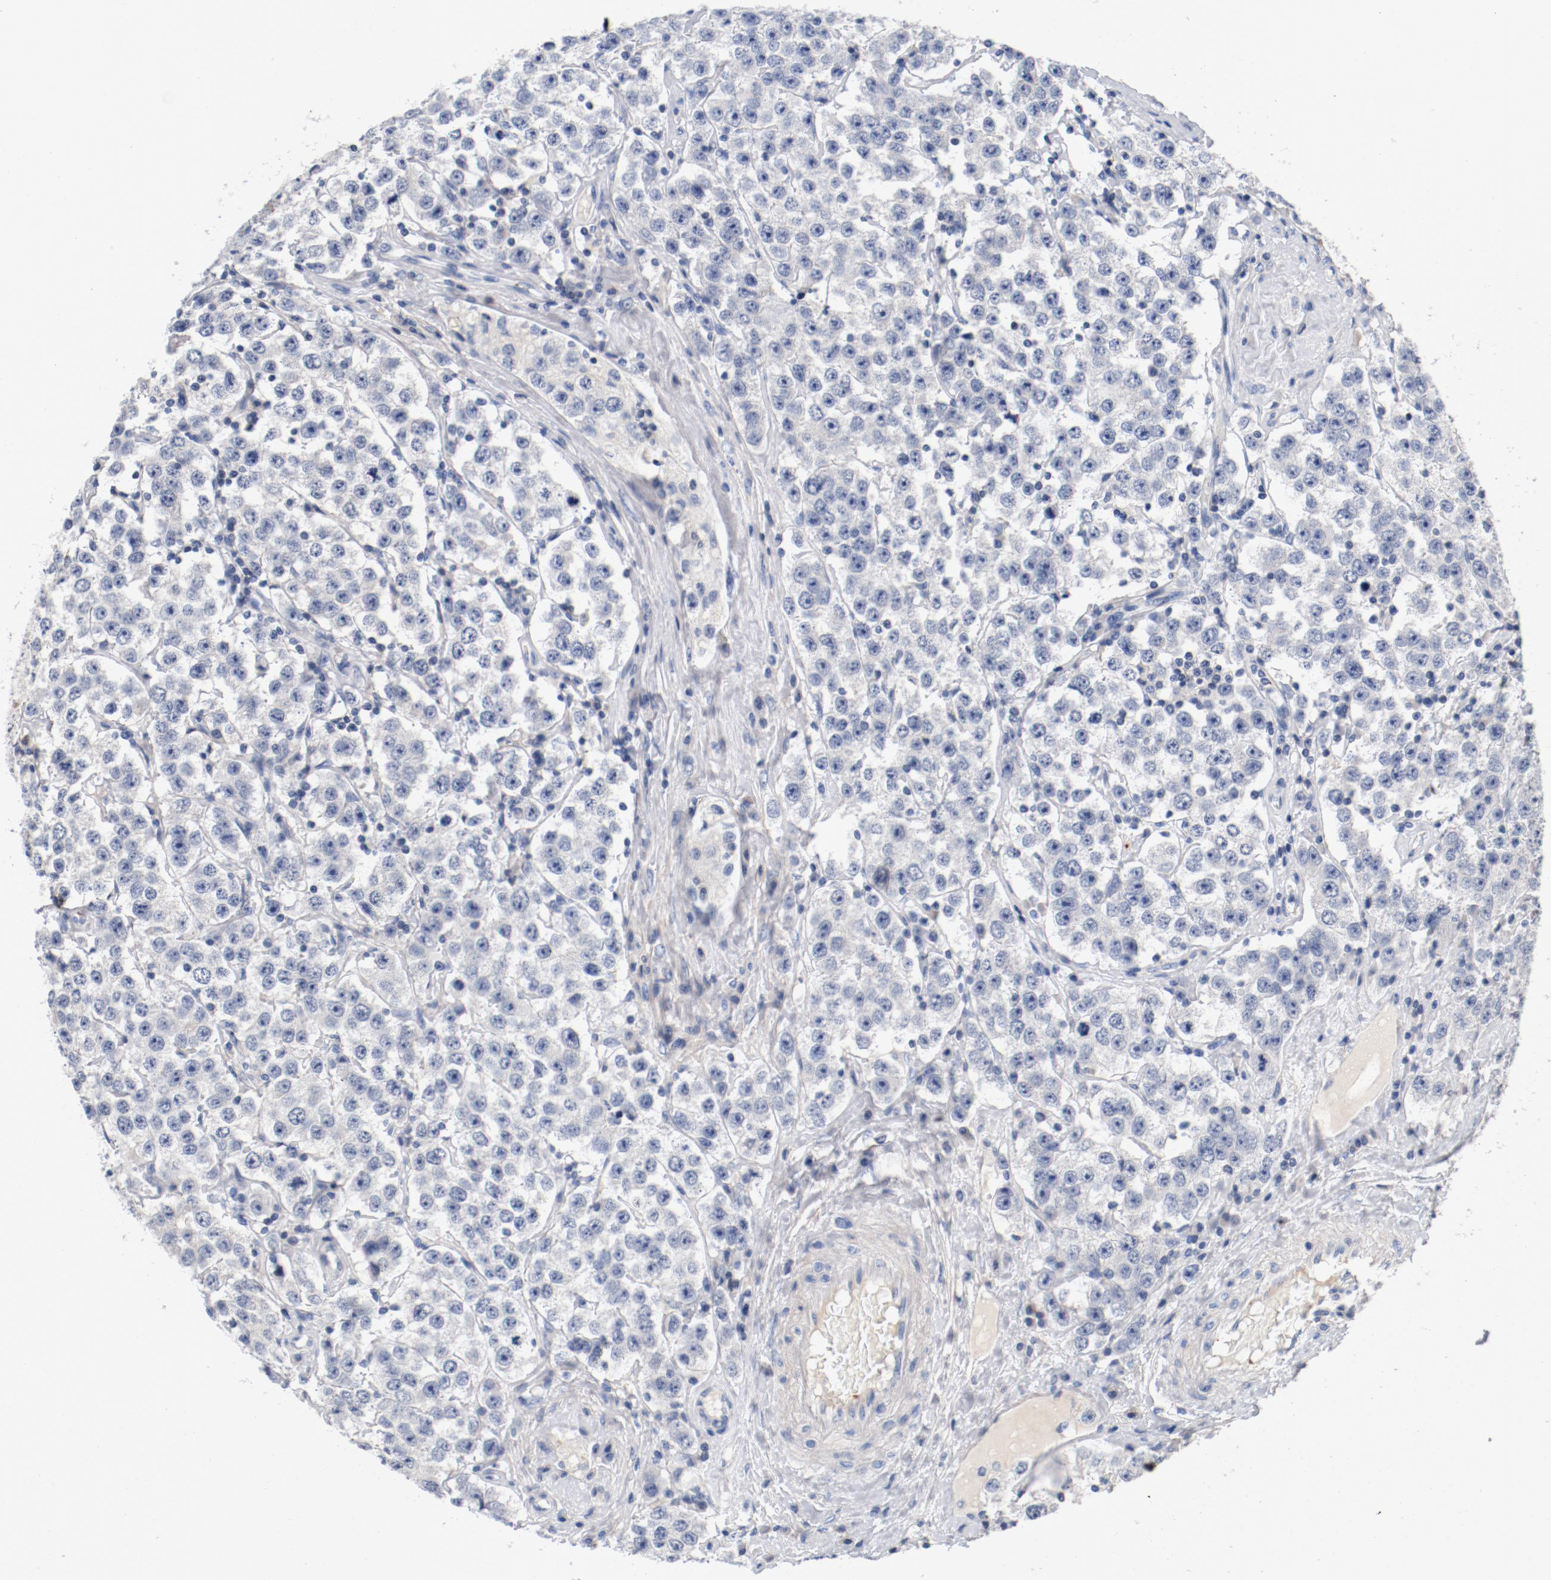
{"staining": {"intensity": "negative", "quantity": "none", "location": "none"}, "tissue": "testis cancer", "cell_type": "Tumor cells", "image_type": "cancer", "snomed": [{"axis": "morphology", "description": "Seminoma, NOS"}, {"axis": "topography", "description": "Testis"}], "caption": "This is a histopathology image of immunohistochemistry (IHC) staining of testis cancer, which shows no staining in tumor cells.", "gene": "PIM1", "patient": {"sex": "male", "age": 52}}